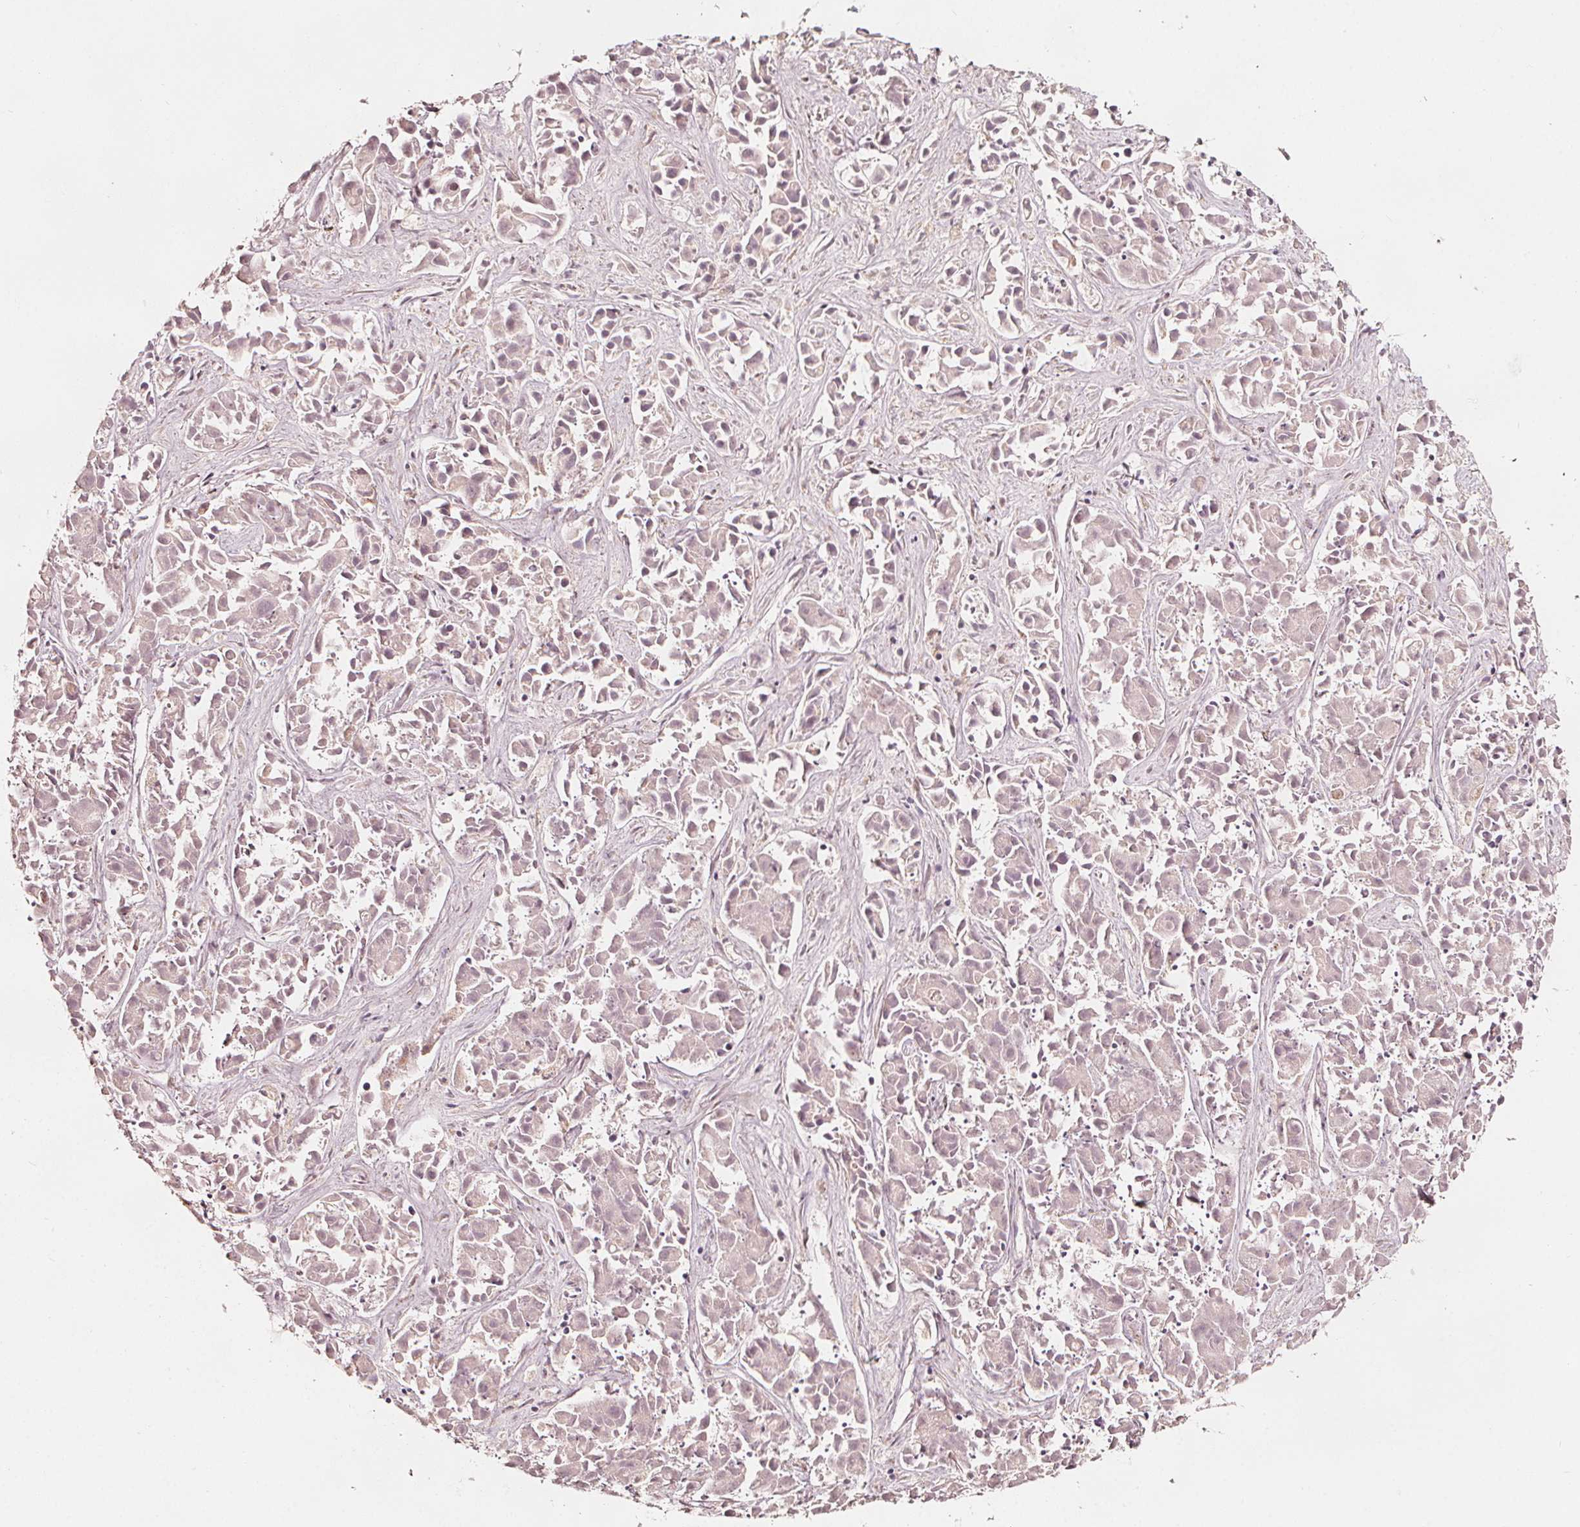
{"staining": {"intensity": "negative", "quantity": "none", "location": "none"}, "tissue": "liver cancer", "cell_type": "Tumor cells", "image_type": "cancer", "snomed": [{"axis": "morphology", "description": "Cholangiocarcinoma"}, {"axis": "topography", "description": "Liver"}], "caption": "This is a micrograph of IHC staining of liver cancer (cholangiocarcinoma), which shows no staining in tumor cells.", "gene": "NPC1L1", "patient": {"sex": "female", "age": 81}}